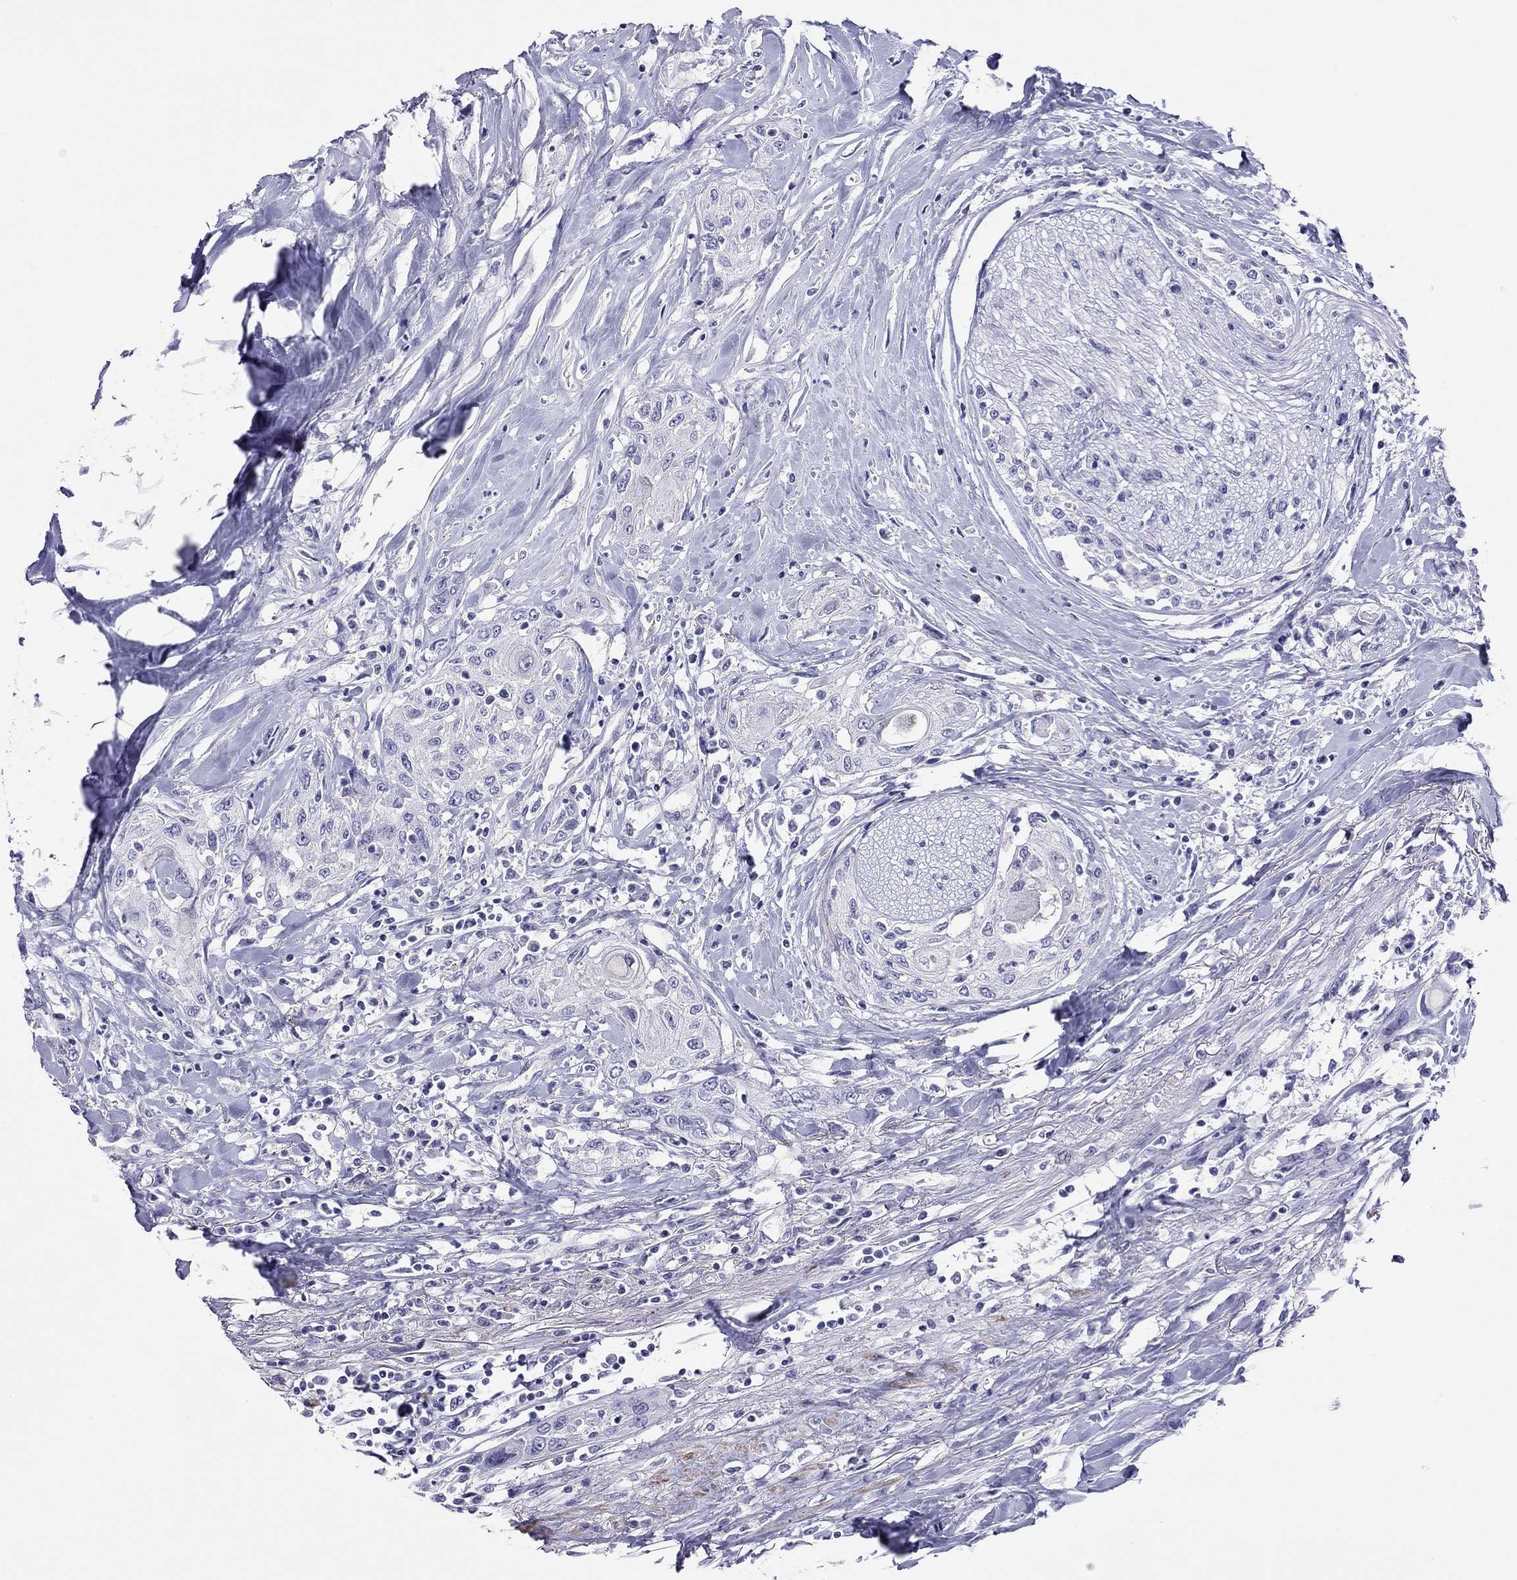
{"staining": {"intensity": "negative", "quantity": "none", "location": "none"}, "tissue": "head and neck cancer", "cell_type": "Tumor cells", "image_type": "cancer", "snomed": [{"axis": "morphology", "description": "Normal tissue, NOS"}, {"axis": "morphology", "description": "Squamous cell carcinoma, NOS"}, {"axis": "topography", "description": "Oral tissue"}, {"axis": "topography", "description": "Peripheral nerve tissue"}, {"axis": "topography", "description": "Head-Neck"}], "caption": "The photomicrograph shows no significant staining in tumor cells of head and neck squamous cell carcinoma. (DAB (3,3'-diaminobenzidine) immunohistochemistry (IHC) with hematoxylin counter stain).", "gene": "MYMX", "patient": {"sex": "female", "age": 59}}